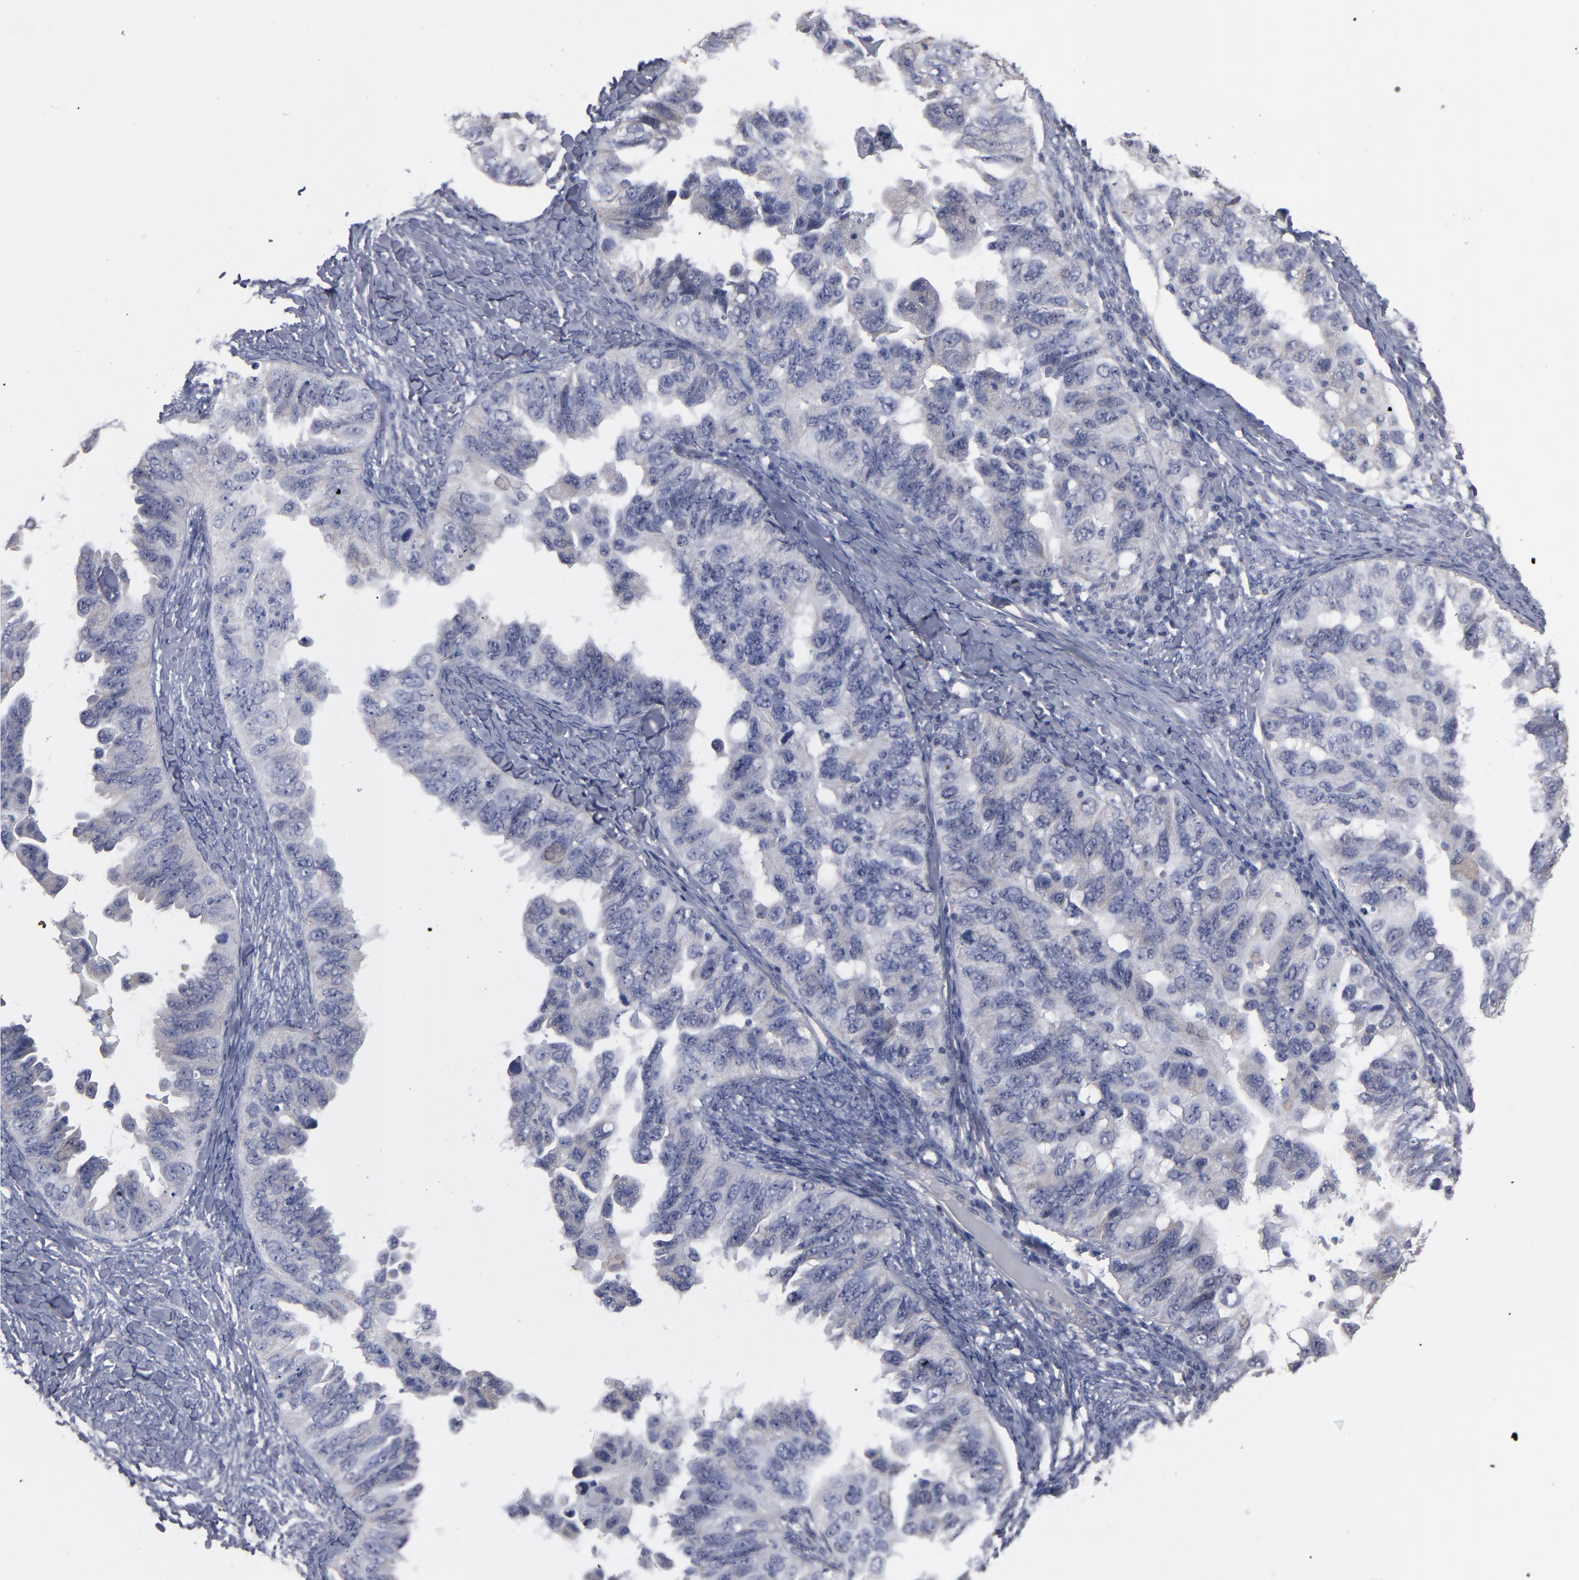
{"staining": {"intensity": "weak", "quantity": "<25%", "location": "cytoplasmic/membranous"}, "tissue": "ovarian cancer", "cell_type": "Tumor cells", "image_type": "cancer", "snomed": [{"axis": "morphology", "description": "Cystadenocarcinoma, serous, NOS"}, {"axis": "topography", "description": "Ovary"}], "caption": "This is a image of IHC staining of ovarian serous cystadenocarcinoma, which shows no expression in tumor cells.", "gene": "ZNF175", "patient": {"sex": "female", "age": 82}}